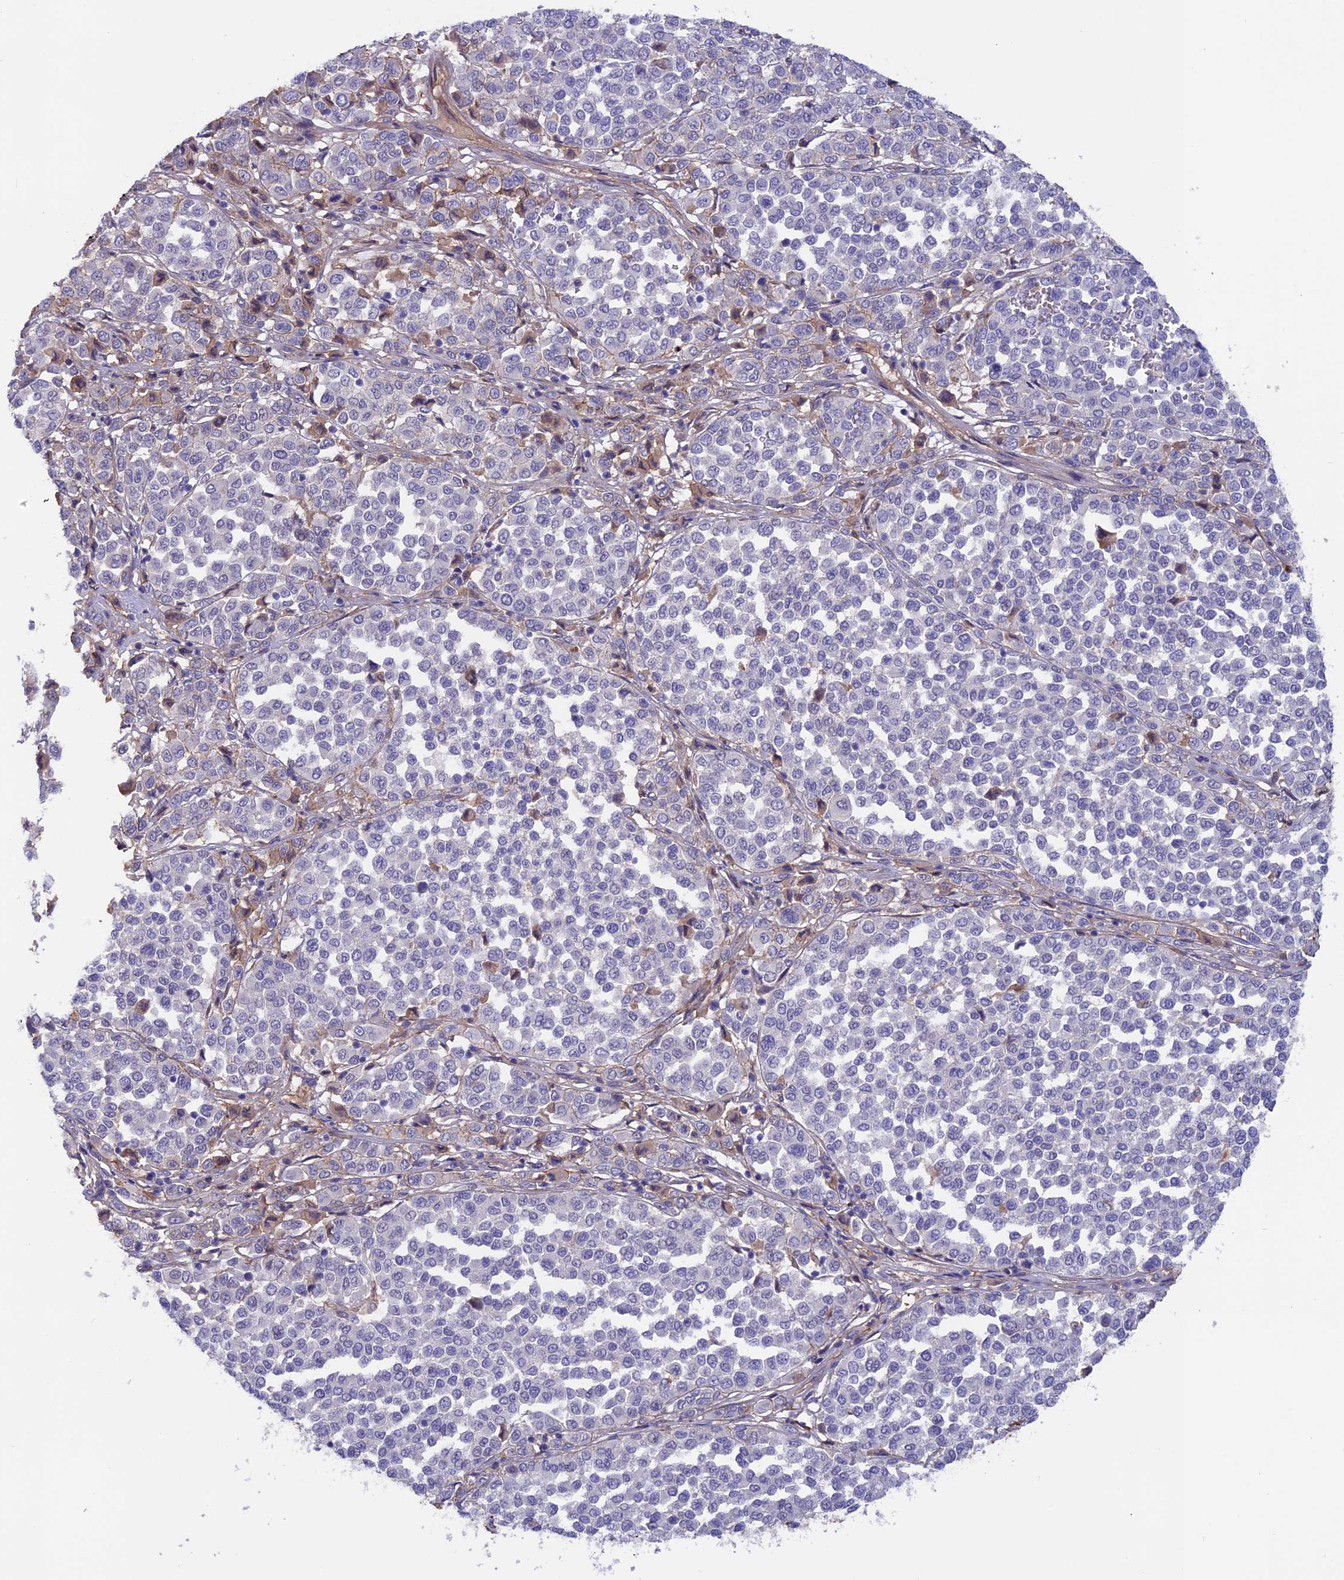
{"staining": {"intensity": "negative", "quantity": "none", "location": "none"}, "tissue": "melanoma", "cell_type": "Tumor cells", "image_type": "cancer", "snomed": [{"axis": "morphology", "description": "Malignant melanoma, Metastatic site"}, {"axis": "topography", "description": "Pancreas"}], "caption": "Malignant melanoma (metastatic site) was stained to show a protein in brown. There is no significant staining in tumor cells.", "gene": "COL4A3", "patient": {"sex": "female", "age": 30}}